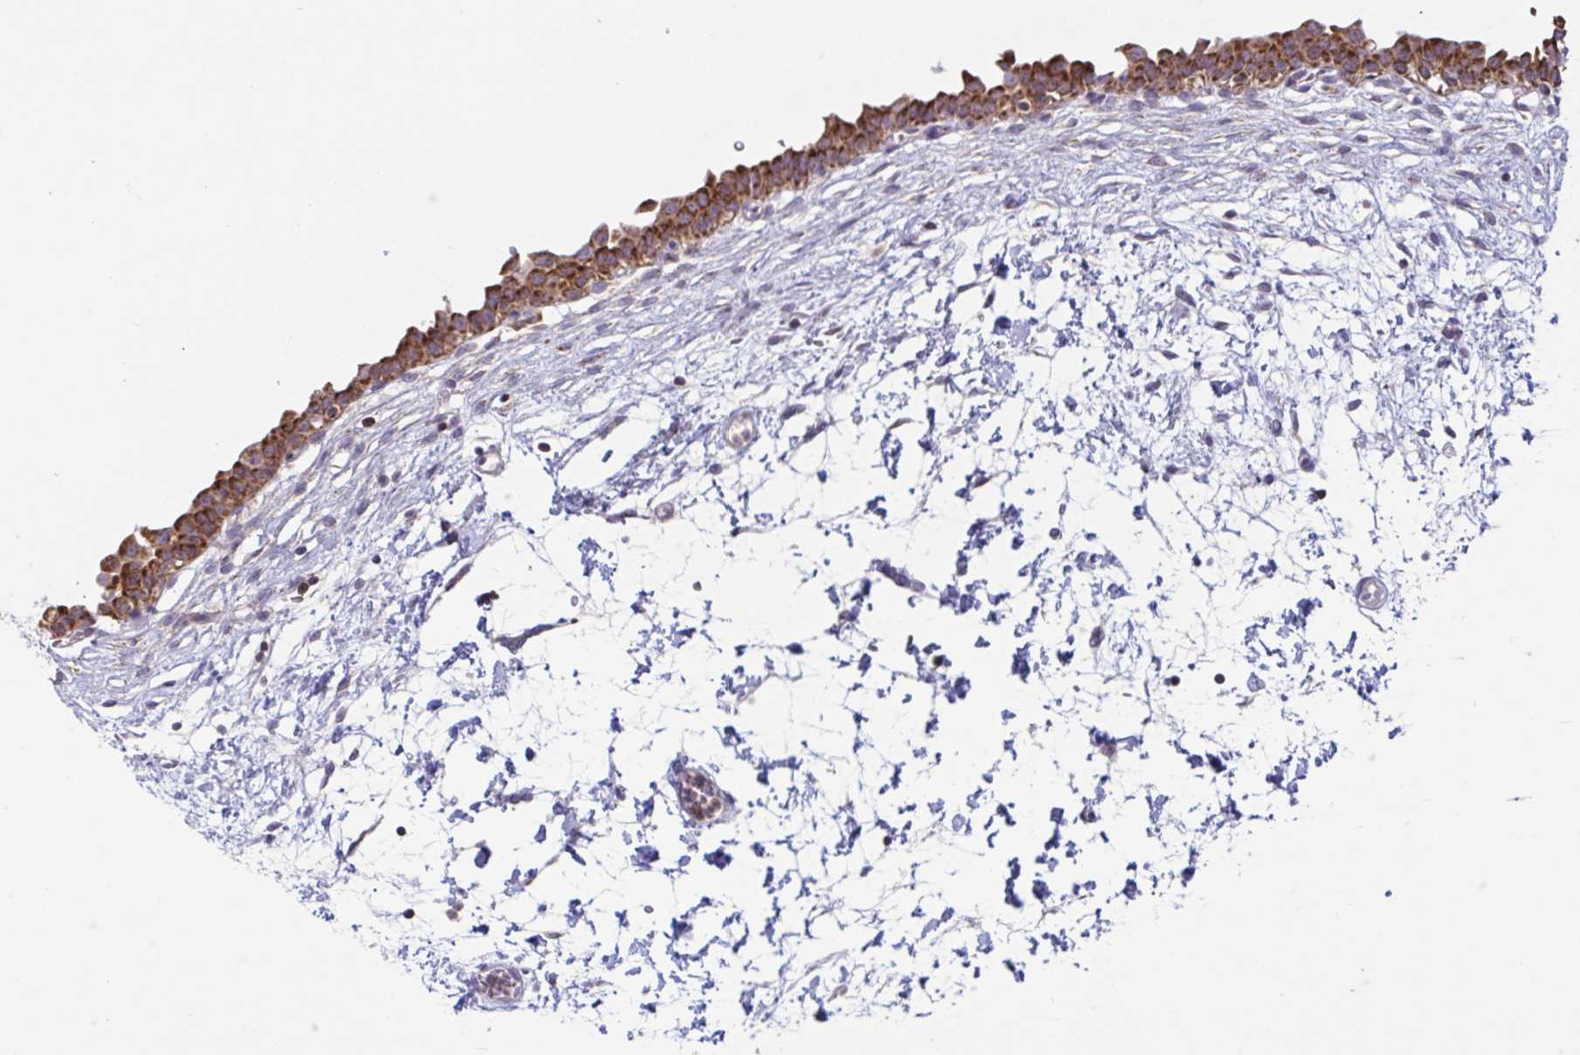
{"staining": {"intensity": "strong", "quantity": ">75%", "location": "cytoplasmic/membranous"}, "tissue": "urinary bladder", "cell_type": "Urothelial cells", "image_type": "normal", "snomed": [{"axis": "morphology", "description": "Normal tissue, NOS"}, {"axis": "topography", "description": "Urinary bladder"}], "caption": "This is a photomicrograph of immunohistochemistry staining of unremarkable urinary bladder, which shows strong positivity in the cytoplasmic/membranous of urothelial cells.", "gene": "TANK", "patient": {"sex": "male", "age": 37}}